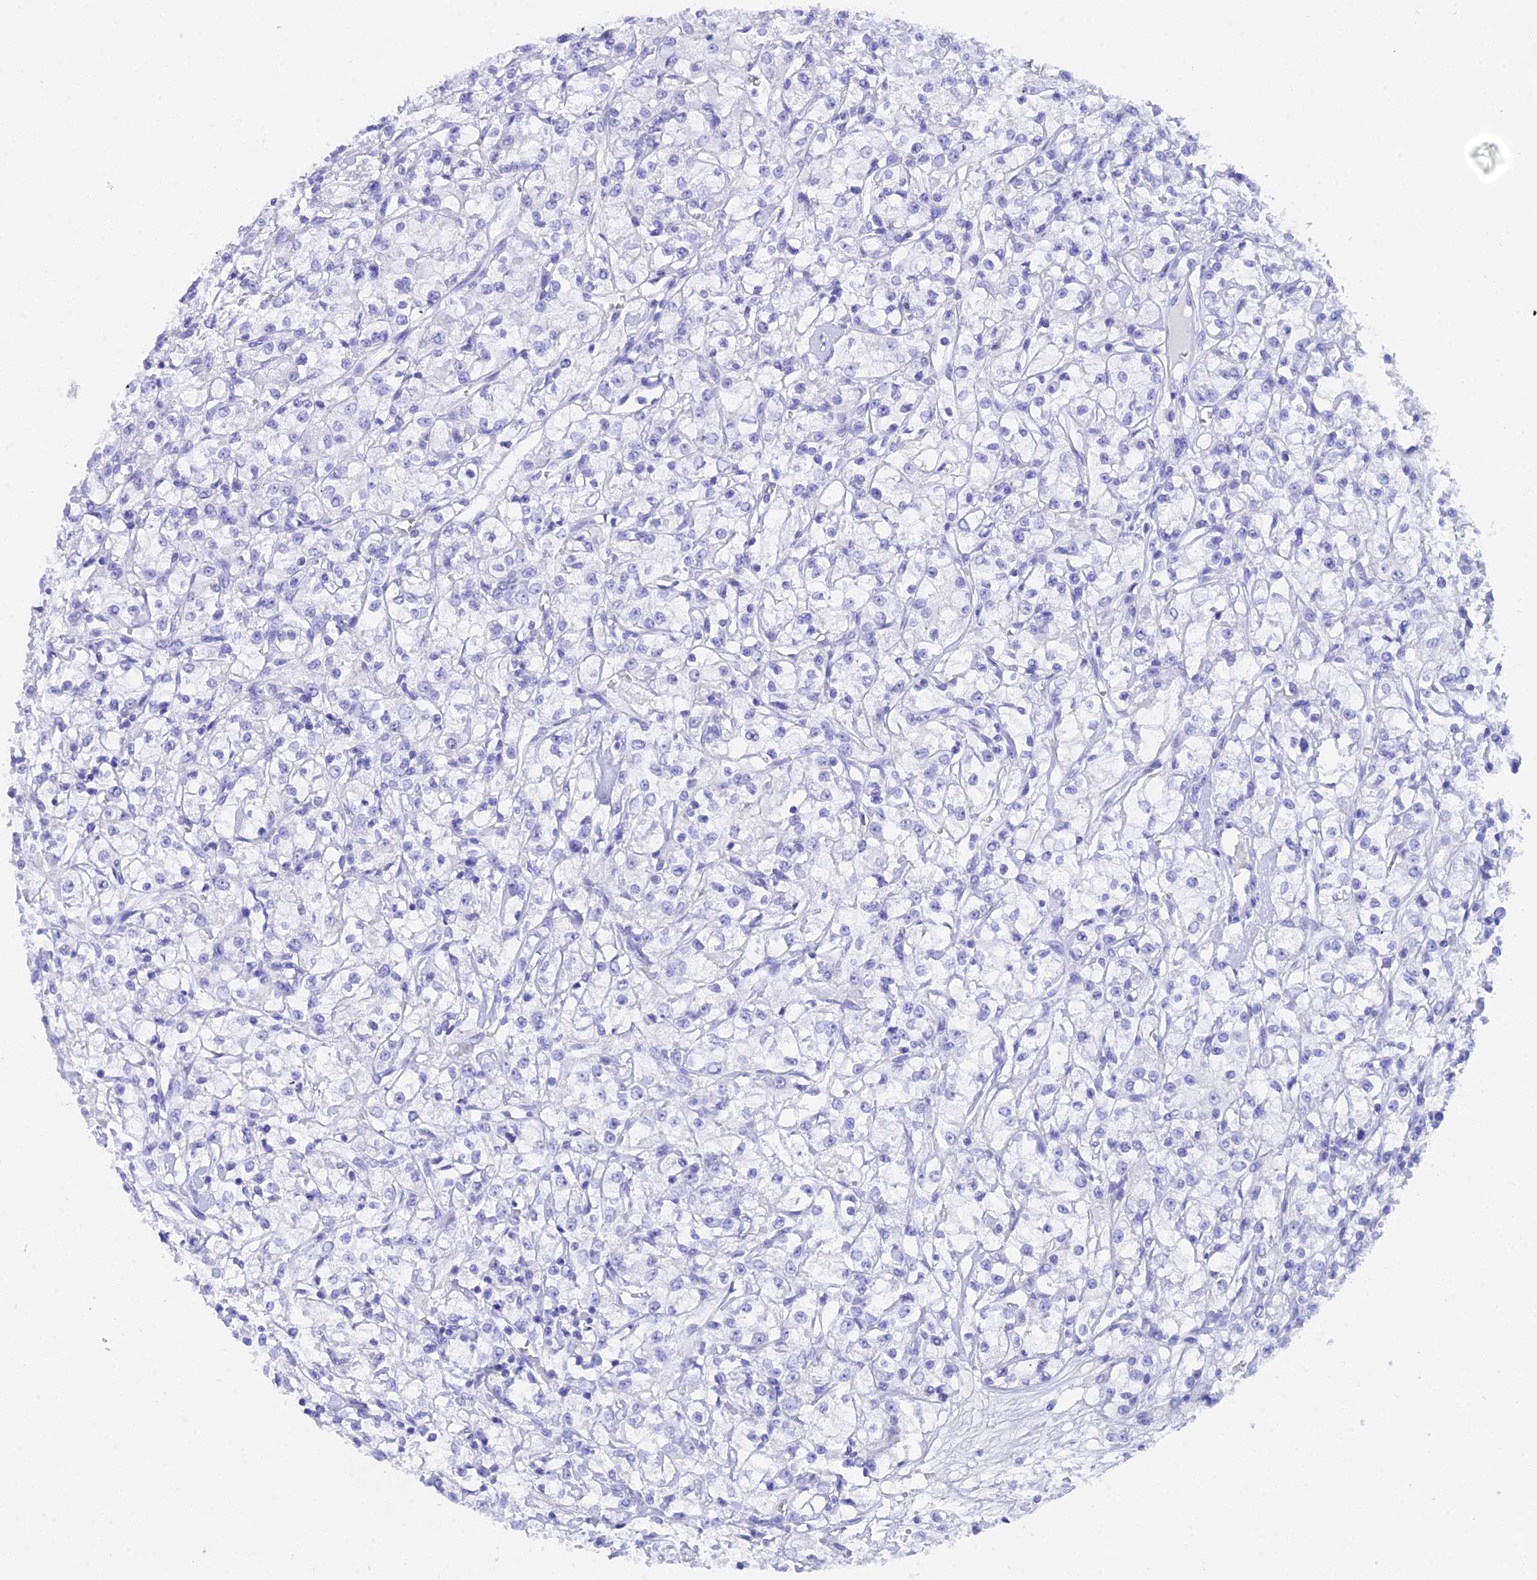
{"staining": {"intensity": "negative", "quantity": "none", "location": "none"}, "tissue": "renal cancer", "cell_type": "Tumor cells", "image_type": "cancer", "snomed": [{"axis": "morphology", "description": "Adenocarcinoma, NOS"}, {"axis": "topography", "description": "Kidney"}], "caption": "IHC histopathology image of adenocarcinoma (renal) stained for a protein (brown), which displays no positivity in tumor cells. (DAB immunohistochemistry visualized using brightfield microscopy, high magnification).", "gene": "REG1A", "patient": {"sex": "female", "age": 59}}